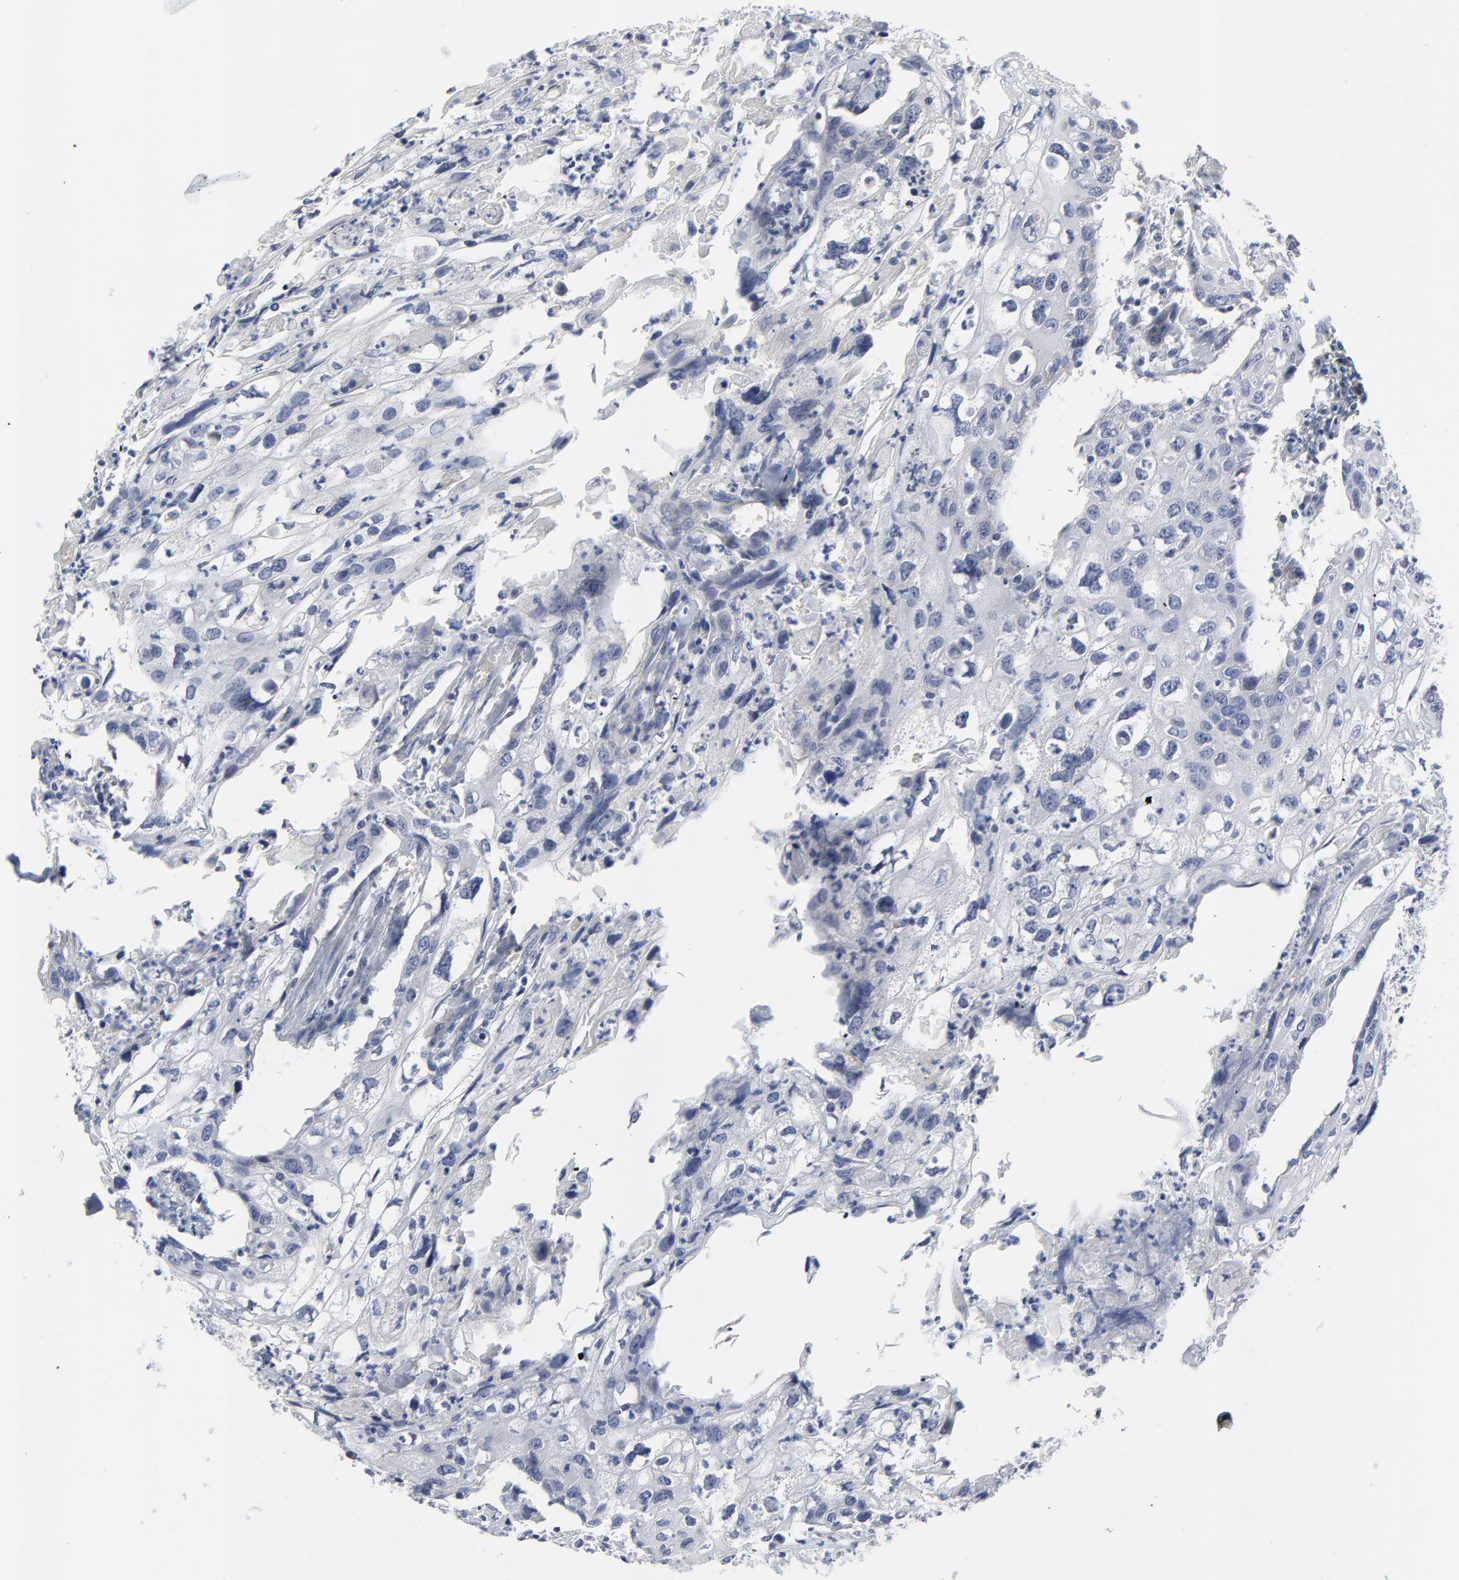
{"staining": {"intensity": "negative", "quantity": "none", "location": "none"}, "tissue": "urothelial cancer", "cell_type": "Tumor cells", "image_type": "cancer", "snomed": [{"axis": "morphology", "description": "Urothelial carcinoma, High grade"}, {"axis": "topography", "description": "Urinary bladder"}], "caption": "Micrograph shows no significant protein positivity in tumor cells of high-grade urothelial carcinoma. Nuclei are stained in blue.", "gene": "NLGN3", "patient": {"sex": "male", "age": 54}}